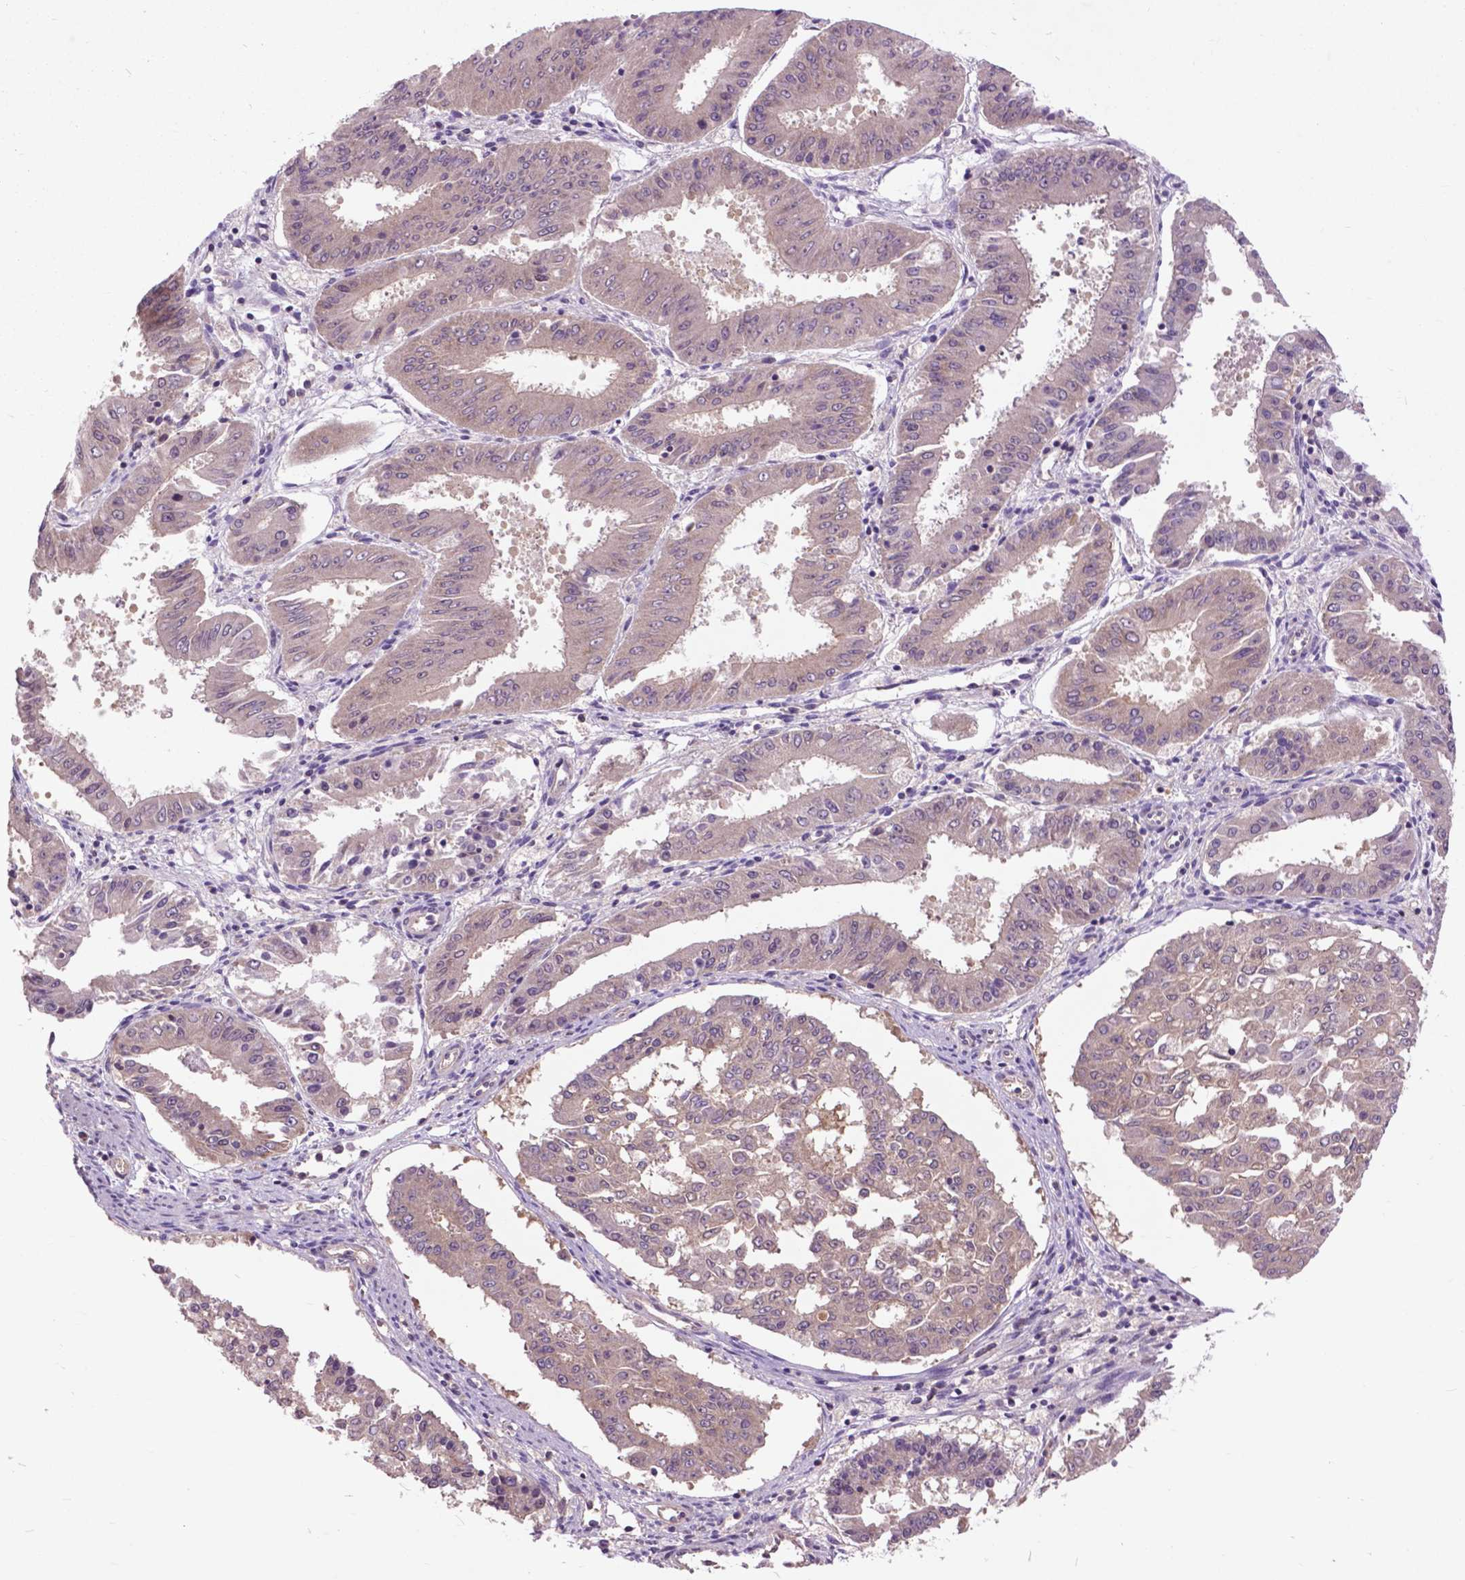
{"staining": {"intensity": "weak", "quantity": ">75%", "location": "cytoplasmic/membranous"}, "tissue": "ovarian cancer", "cell_type": "Tumor cells", "image_type": "cancer", "snomed": [{"axis": "morphology", "description": "Carcinoma, endometroid"}, {"axis": "topography", "description": "Ovary"}], "caption": "Human endometroid carcinoma (ovarian) stained for a protein (brown) reveals weak cytoplasmic/membranous positive expression in about >75% of tumor cells.", "gene": "ARAF", "patient": {"sex": "female", "age": 42}}